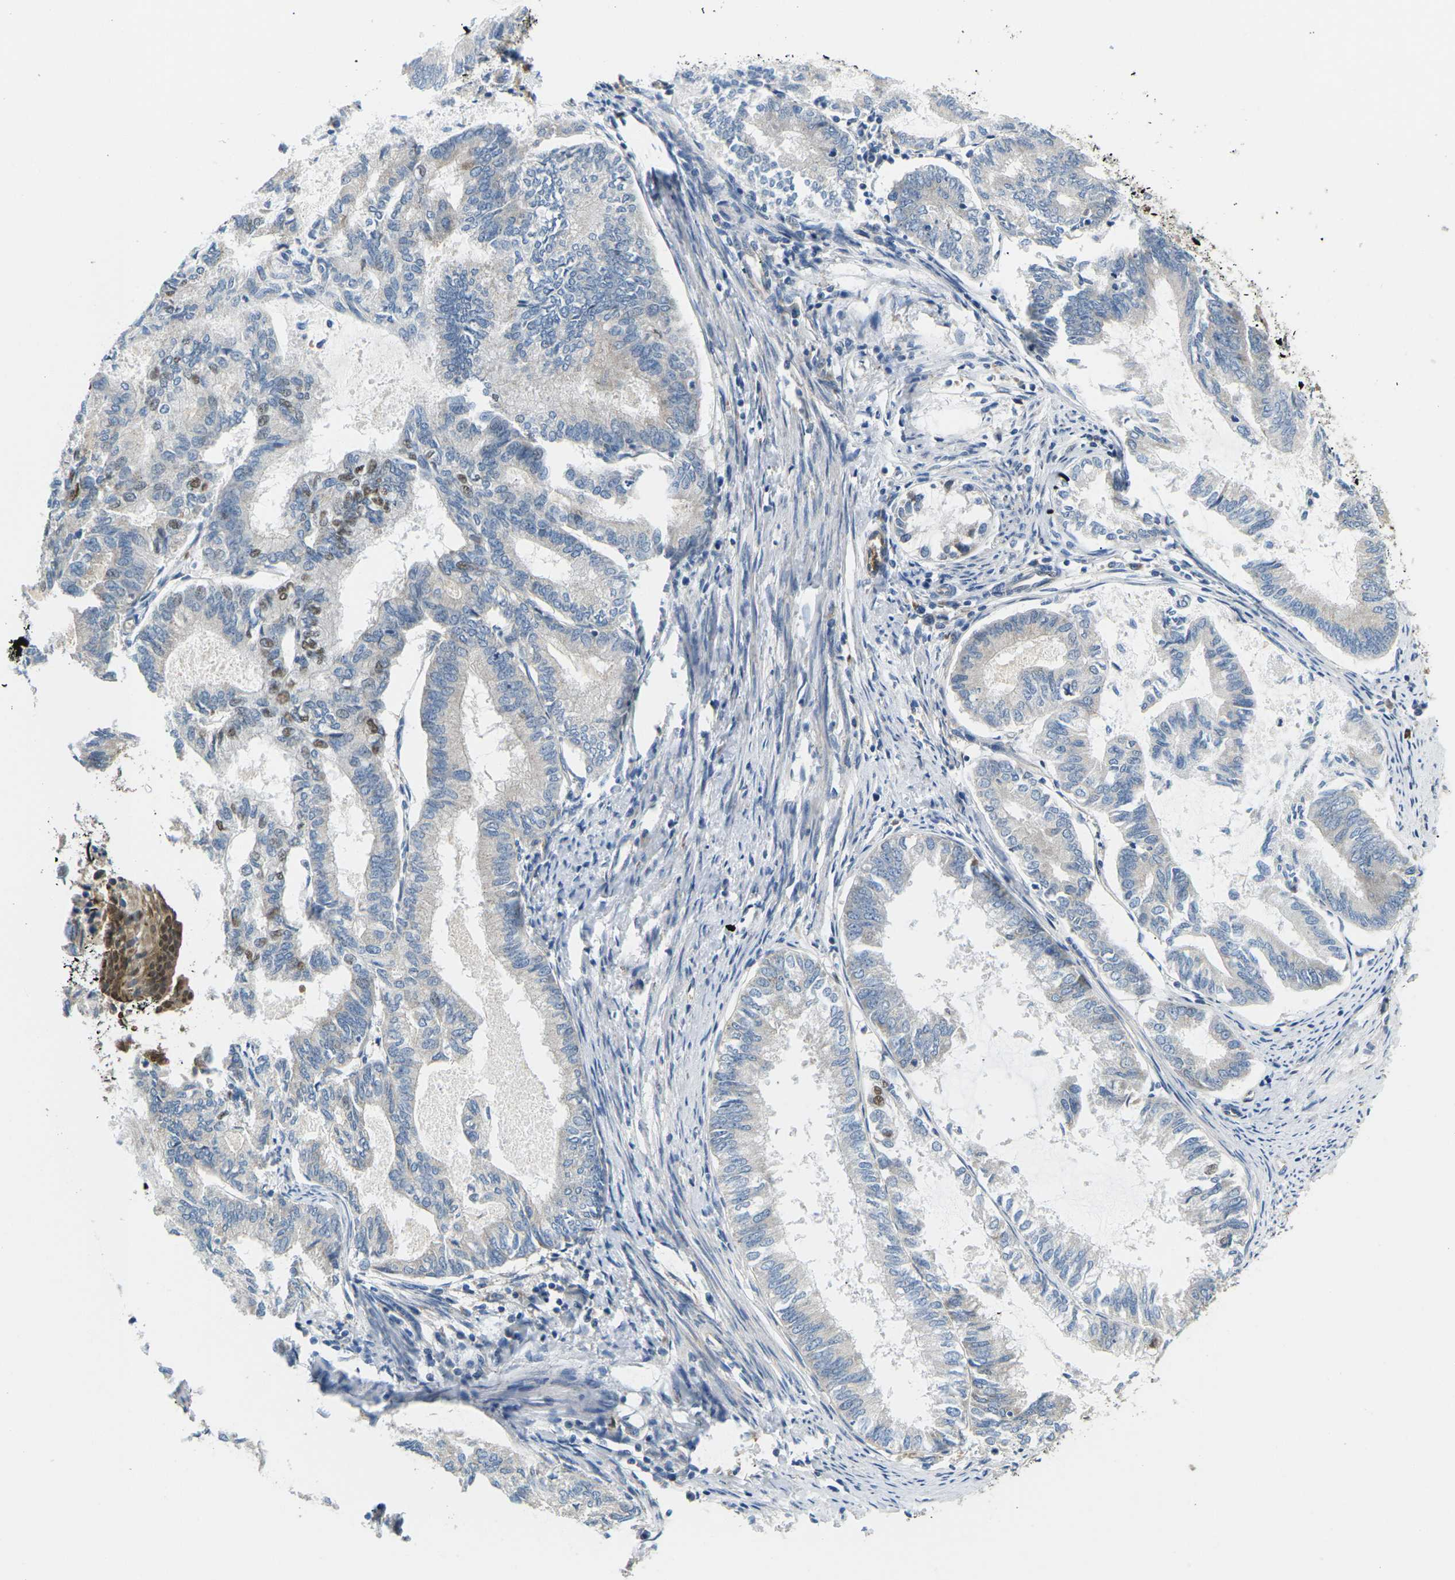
{"staining": {"intensity": "negative", "quantity": "none", "location": "none"}, "tissue": "endometrial cancer", "cell_type": "Tumor cells", "image_type": "cancer", "snomed": [{"axis": "morphology", "description": "Adenocarcinoma, NOS"}, {"axis": "topography", "description": "Endometrium"}], "caption": "This is a histopathology image of immunohistochemistry staining of endometrial cancer, which shows no expression in tumor cells.", "gene": "ERBB4", "patient": {"sex": "female", "age": 86}}